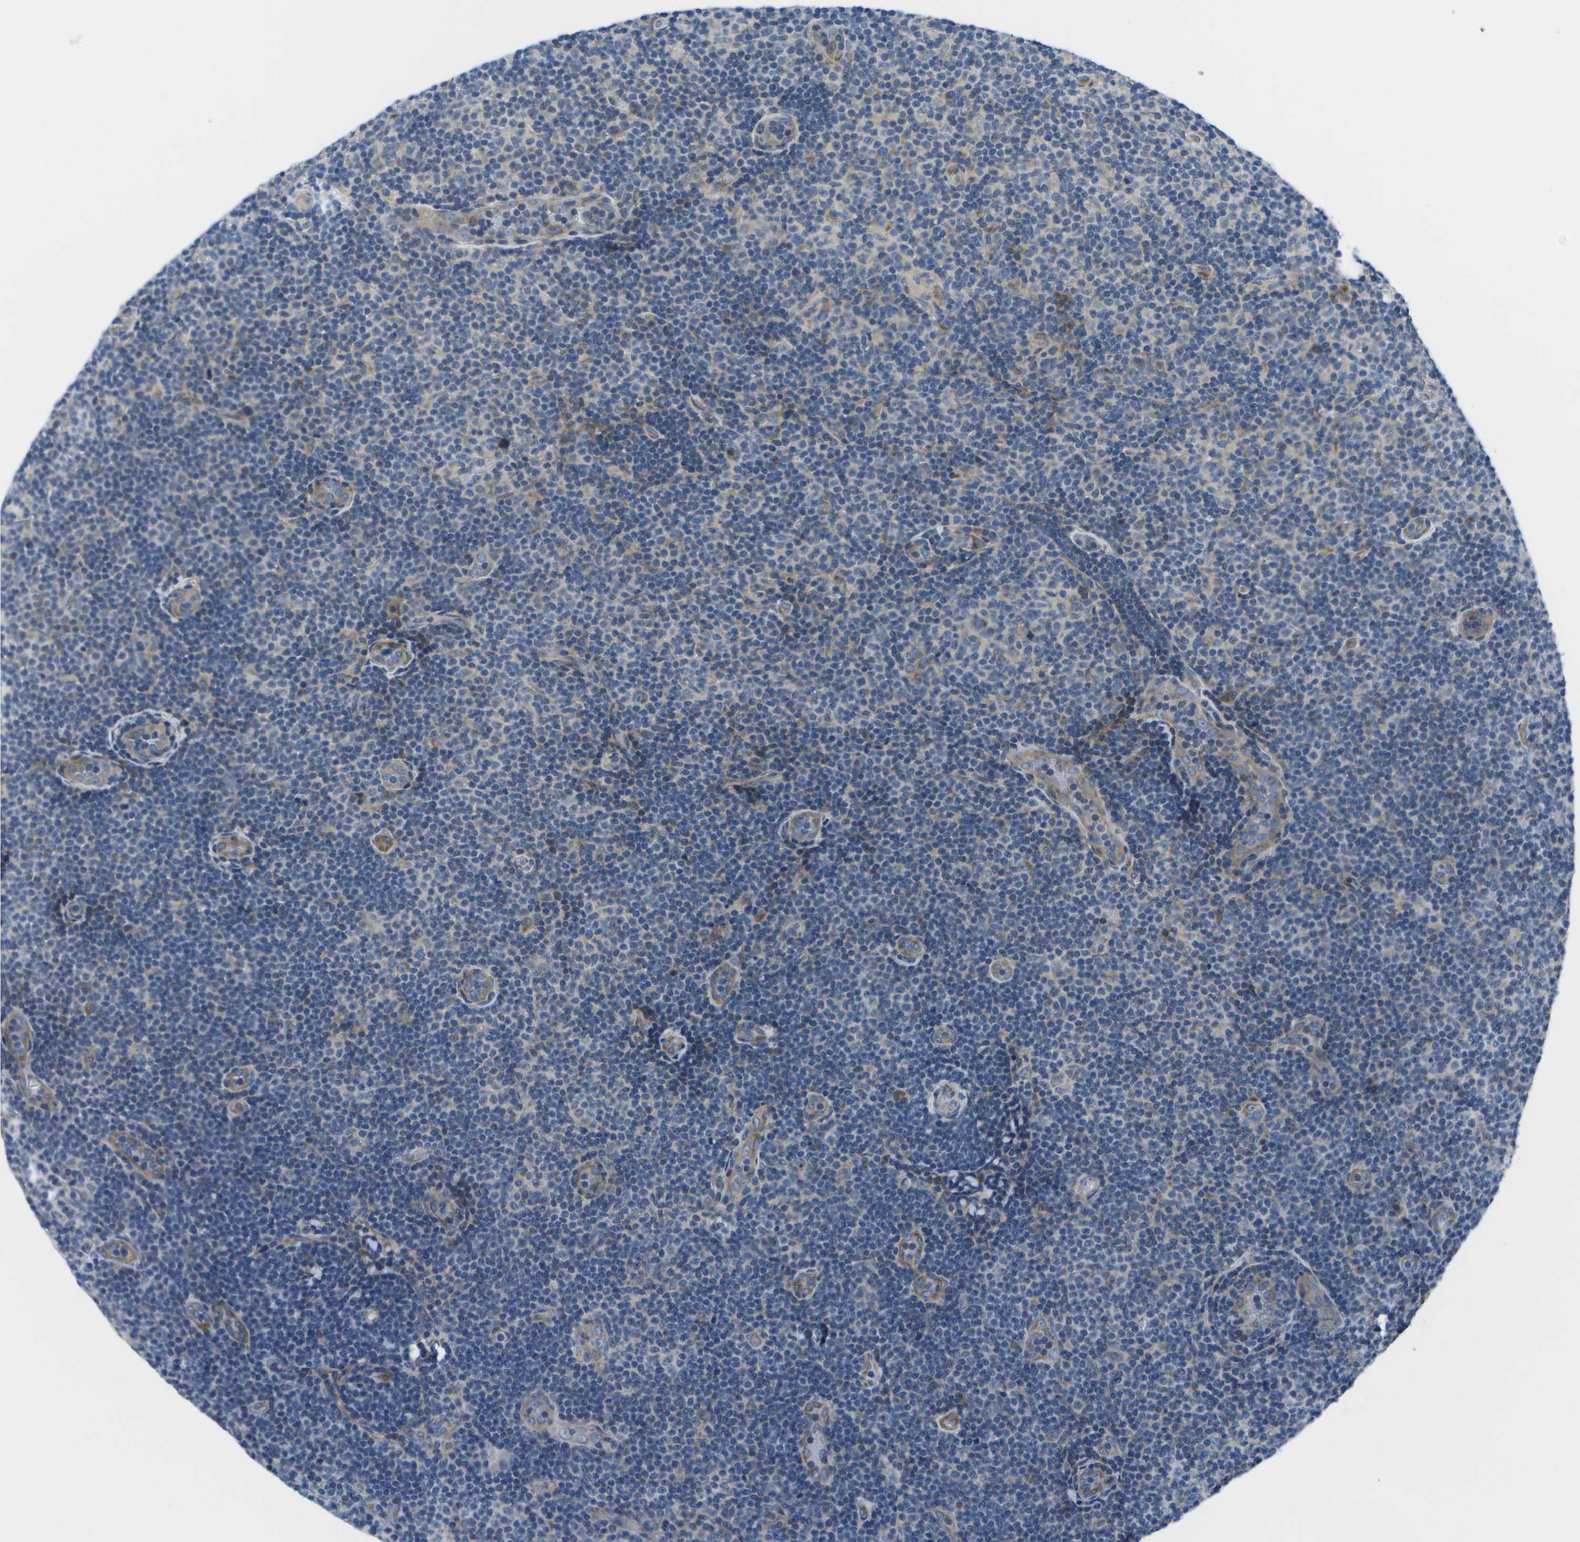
{"staining": {"intensity": "weak", "quantity": "<25%", "location": "cytoplasmic/membranous"}, "tissue": "lymphoma", "cell_type": "Tumor cells", "image_type": "cancer", "snomed": [{"axis": "morphology", "description": "Malignant lymphoma, non-Hodgkin's type, Low grade"}, {"axis": "topography", "description": "Lymph node"}], "caption": "Low-grade malignant lymphoma, non-Hodgkin's type was stained to show a protein in brown. There is no significant staining in tumor cells. (Immunohistochemistry, brightfield microscopy, high magnification).", "gene": "GDF5", "patient": {"sex": "male", "age": 83}}